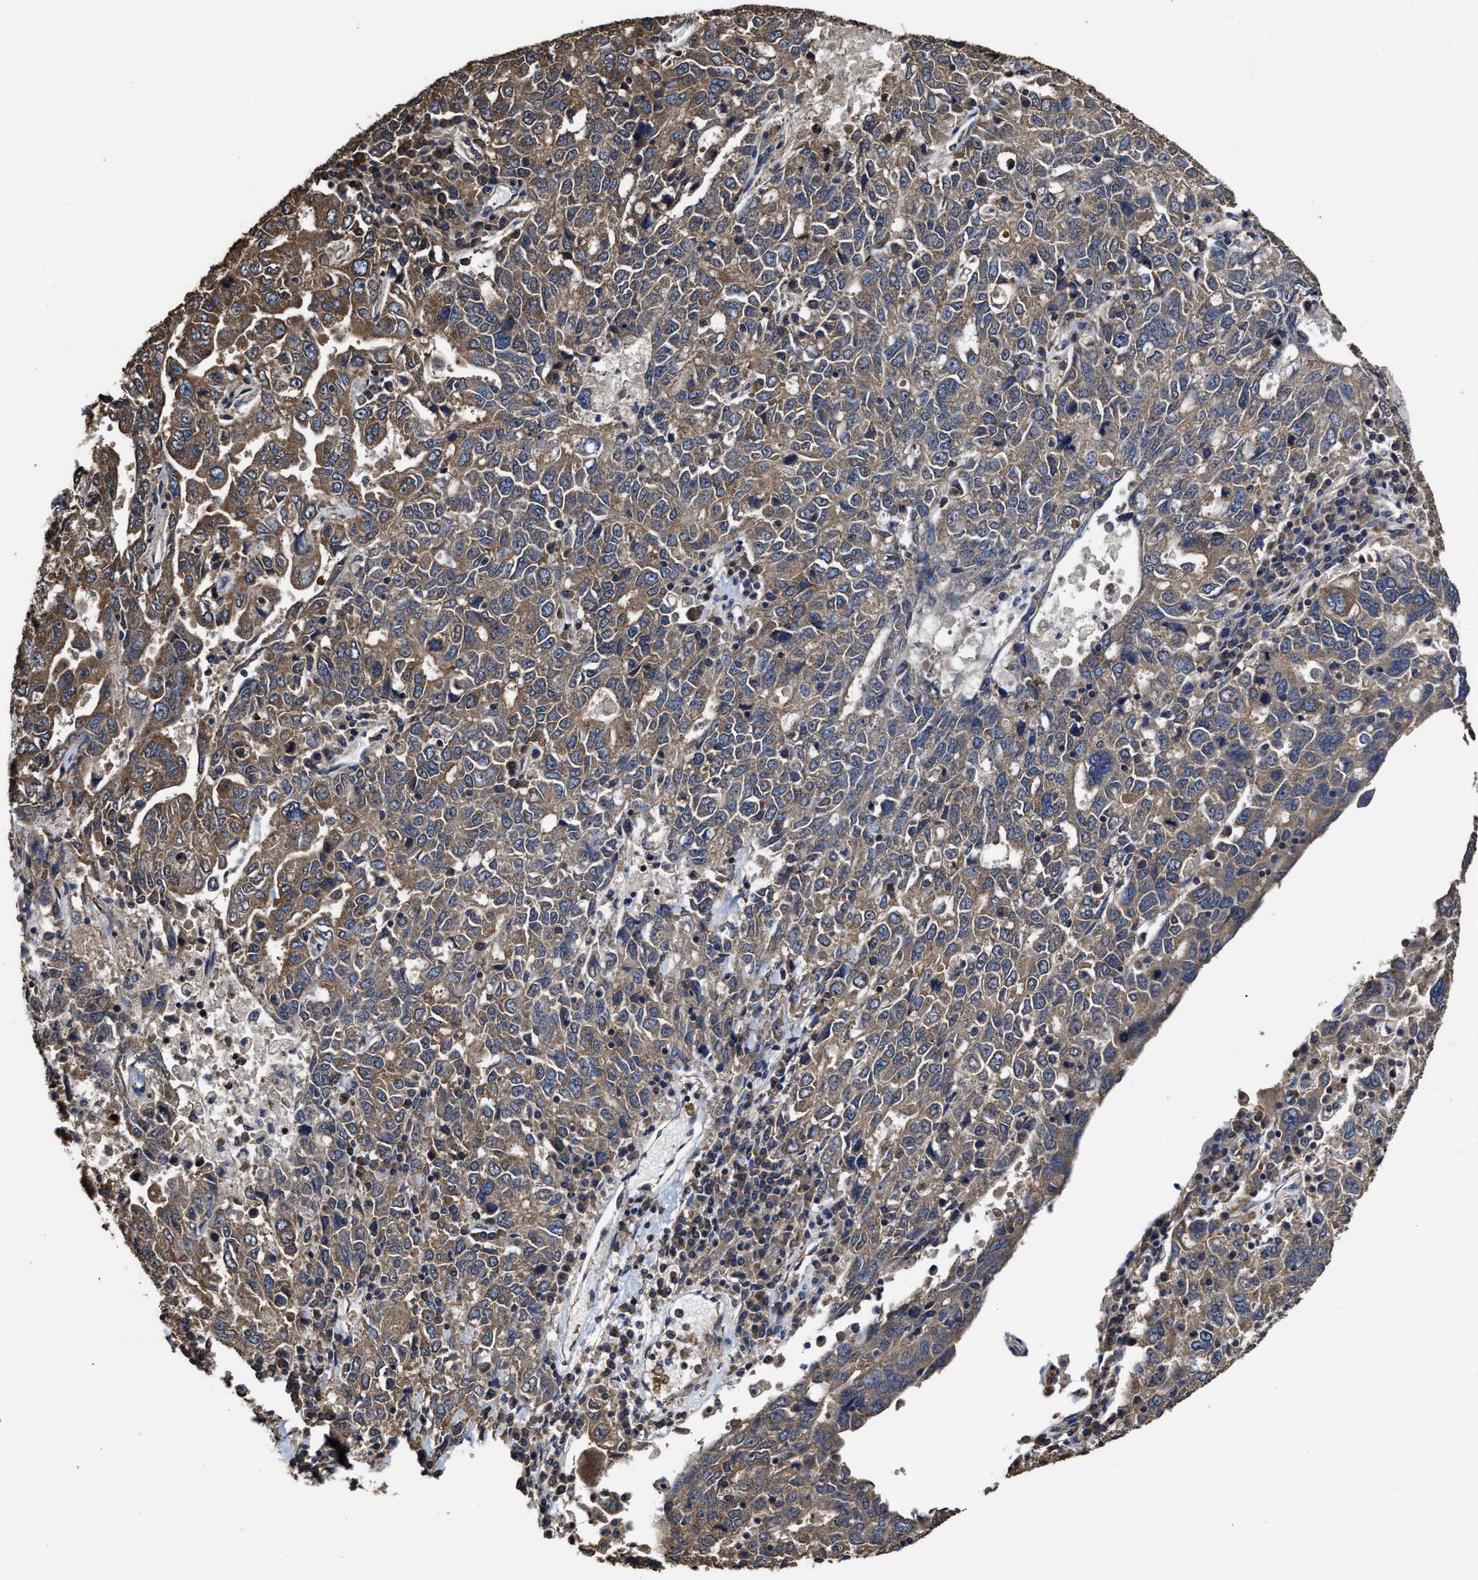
{"staining": {"intensity": "moderate", "quantity": ">75%", "location": "cytoplasmic/membranous"}, "tissue": "ovarian cancer", "cell_type": "Tumor cells", "image_type": "cancer", "snomed": [{"axis": "morphology", "description": "Carcinoma, endometroid"}, {"axis": "topography", "description": "Ovary"}], "caption": "Moderate cytoplasmic/membranous staining for a protein is present in approximately >75% of tumor cells of ovarian cancer using immunohistochemistry.", "gene": "SFXN4", "patient": {"sex": "female", "age": 62}}